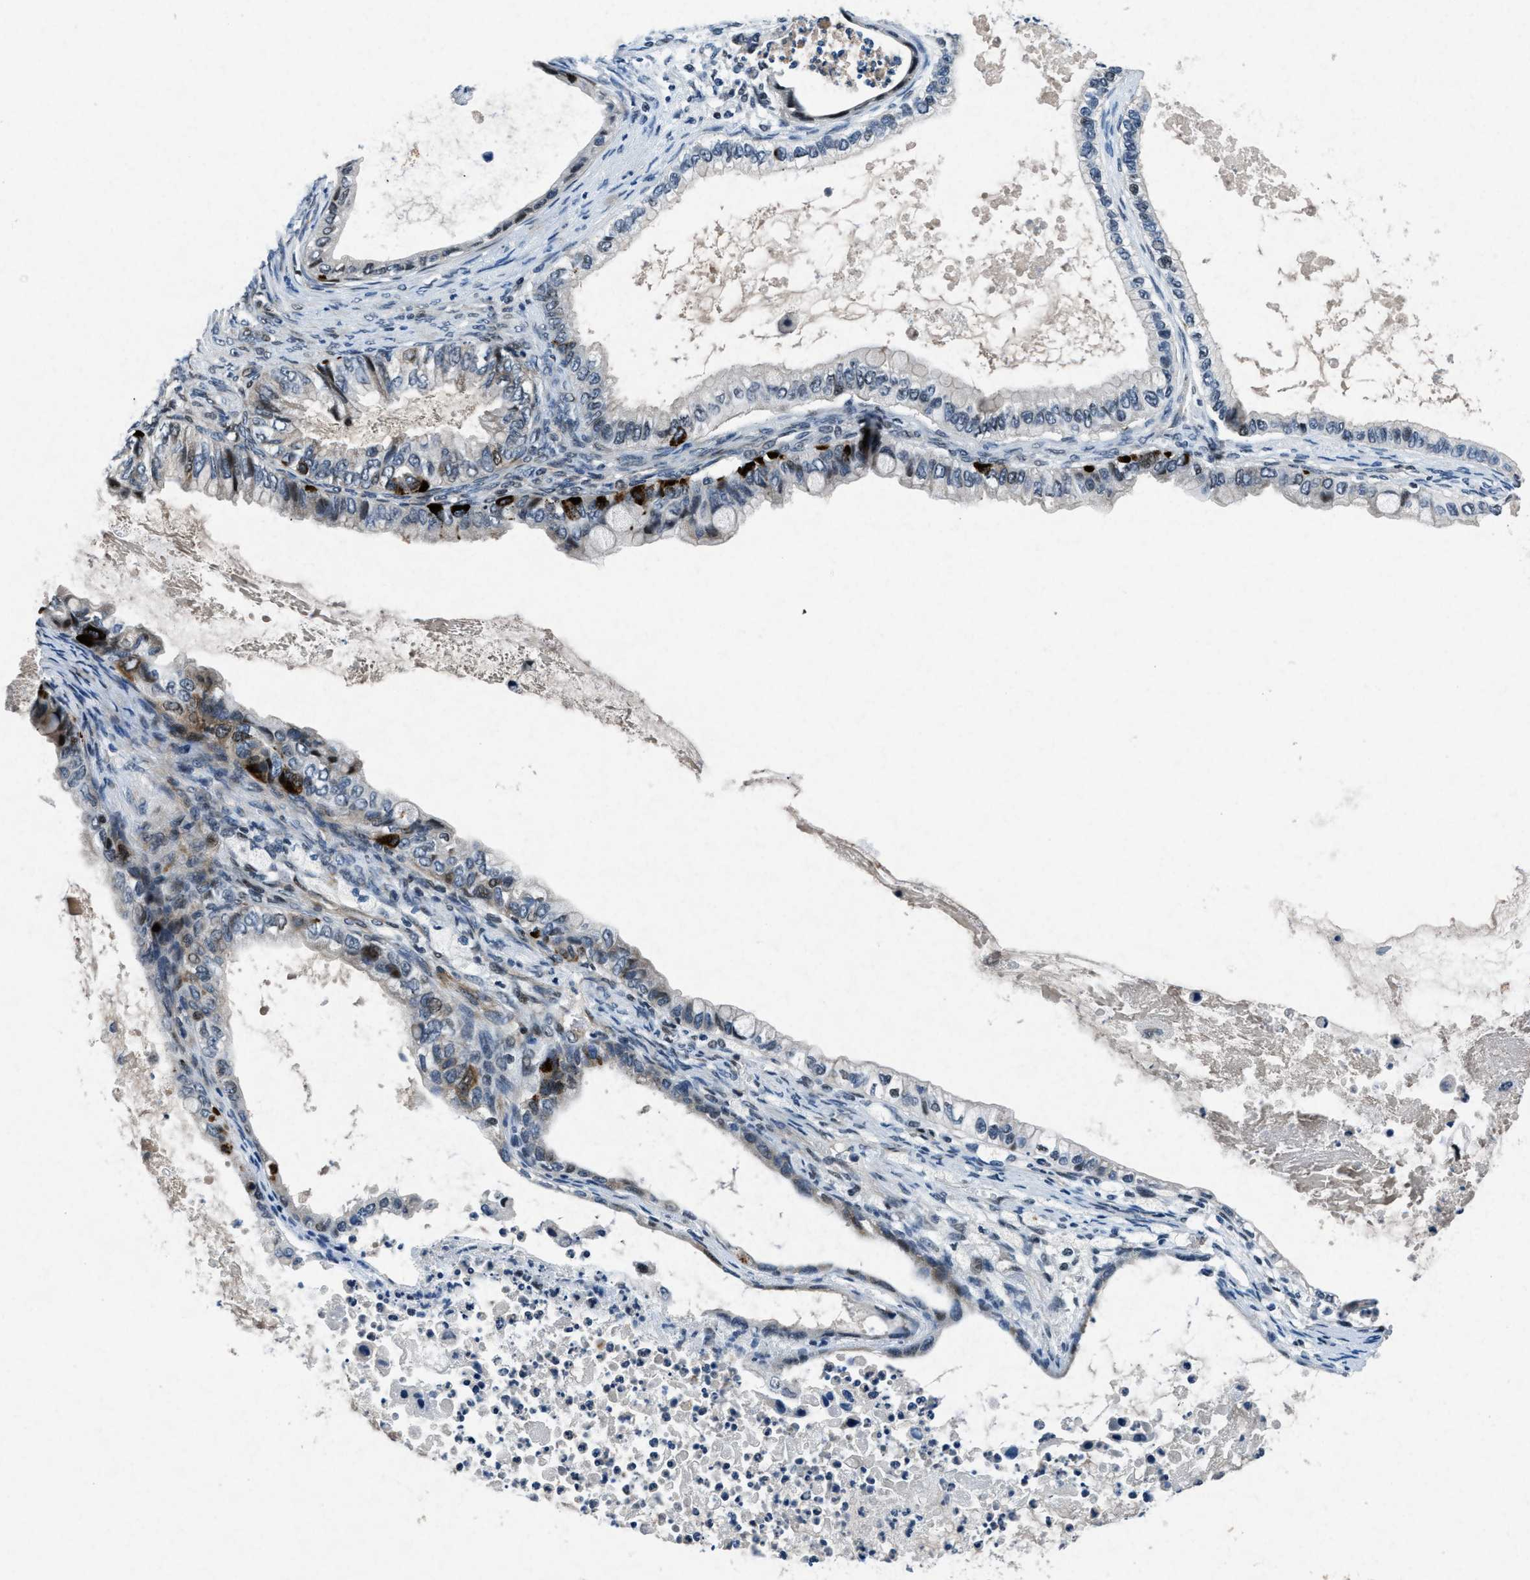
{"staining": {"intensity": "strong", "quantity": "<25%", "location": "cytoplasmic/membranous"}, "tissue": "ovarian cancer", "cell_type": "Tumor cells", "image_type": "cancer", "snomed": [{"axis": "morphology", "description": "Cystadenocarcinoma, mucinous, NOS"}, {"axis": "topography", "description": "Ovary"}], "caption": "The histopathology image demonstrates staining of ovarian cancer, revealing strong cytoplasmic/membranous protein expression (brown color) within tumor cells.", "gene": "PHLDA1", "patient": {"sex": "female", "age": 80}}